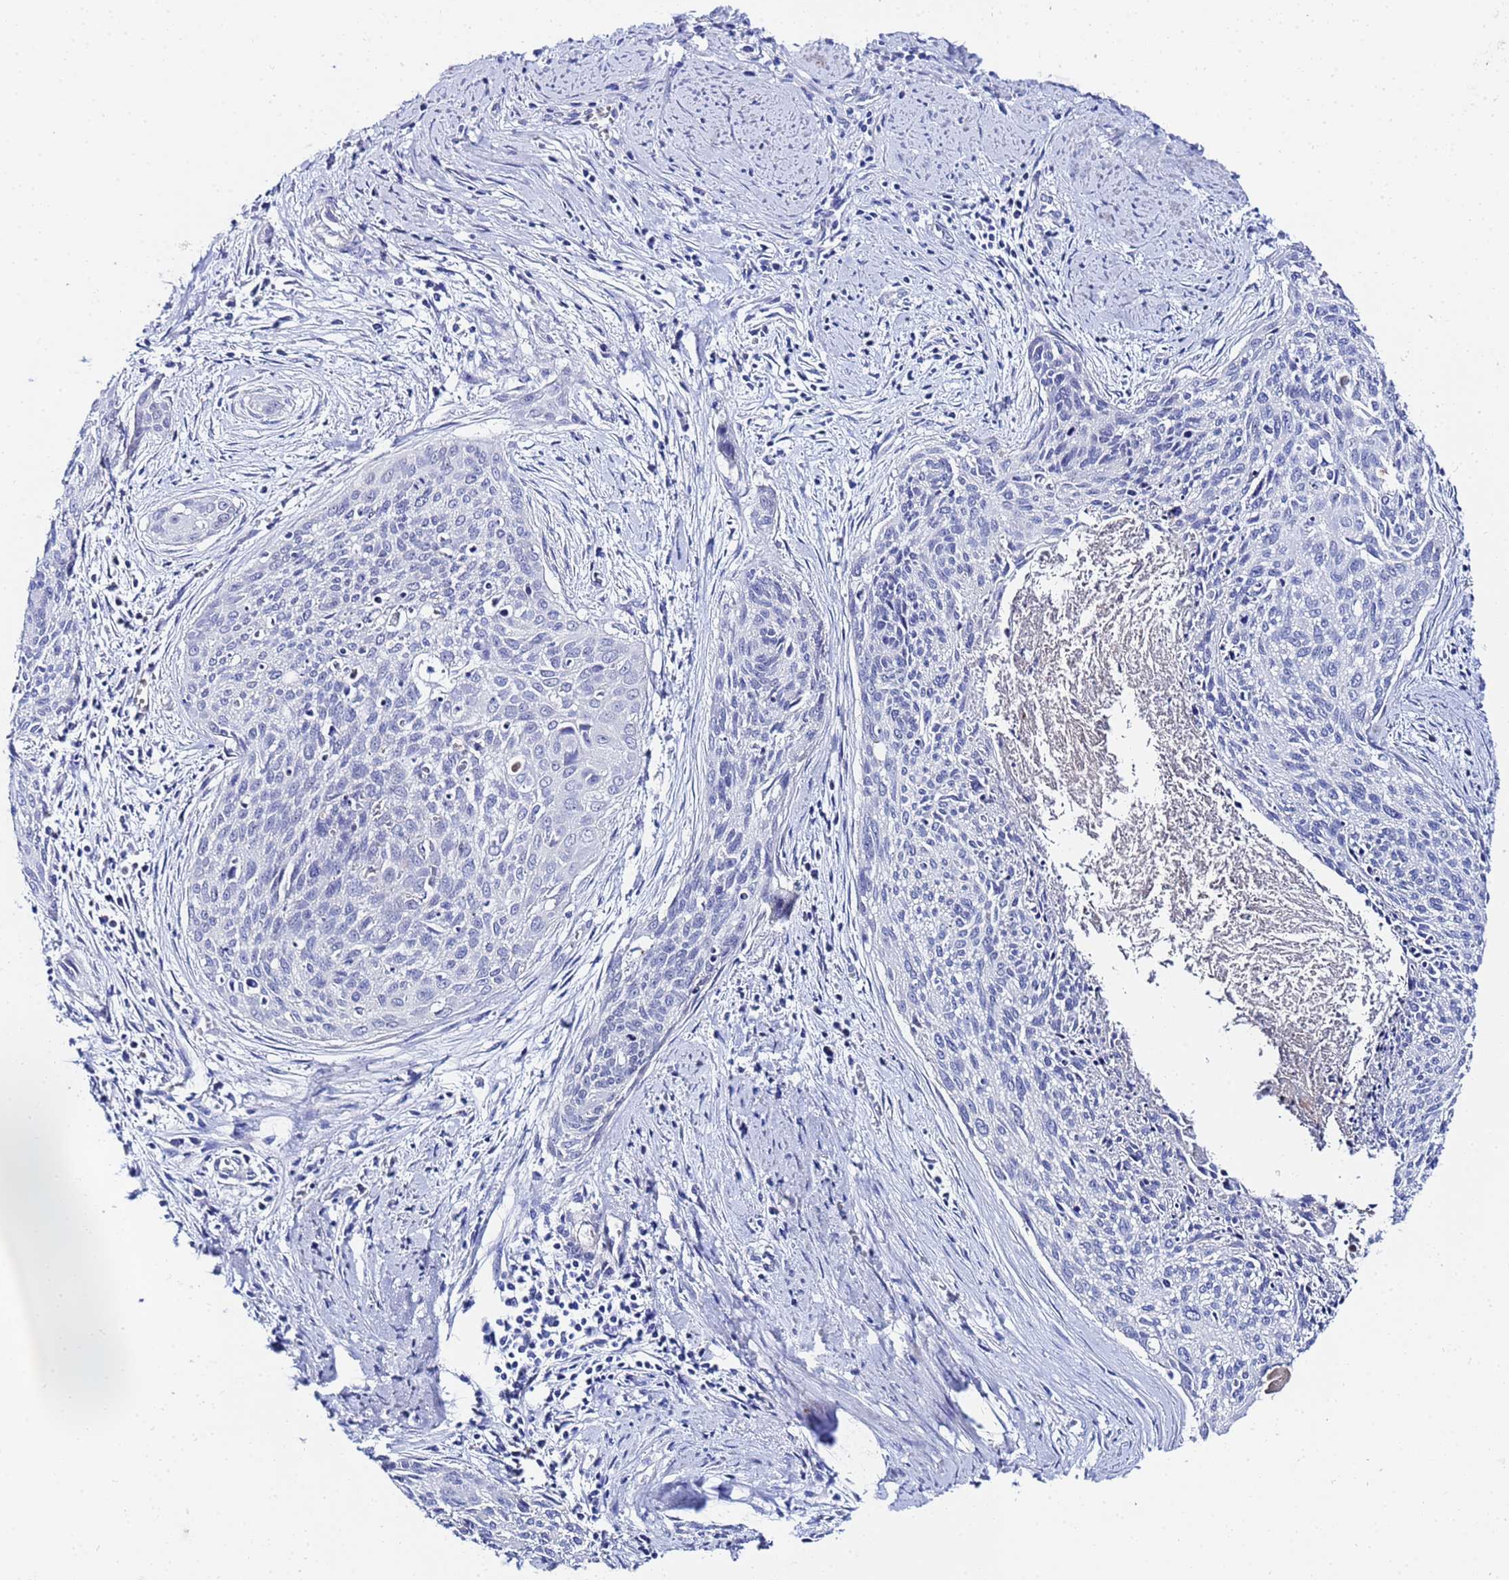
{"staining": {"intensity": "negative", "quantity": "none", "location": "none"}, "tissue": "cervical cancer", "cell_type": "Tumor cells", "image_type": "cancer", "snomed": [{"axis": "morphology", "description": "Squamous cell carcinoma, NOS"}, {"axis": "topography", "description": "Cervix"}], "caption": "Immunohistochemistry (IHC) of human cervical cancer (squamous cell carcinoma) shows no positivity in tumor cells.", "gene": "ZNF26", "patient": {"sex": "female", "age": 55}}